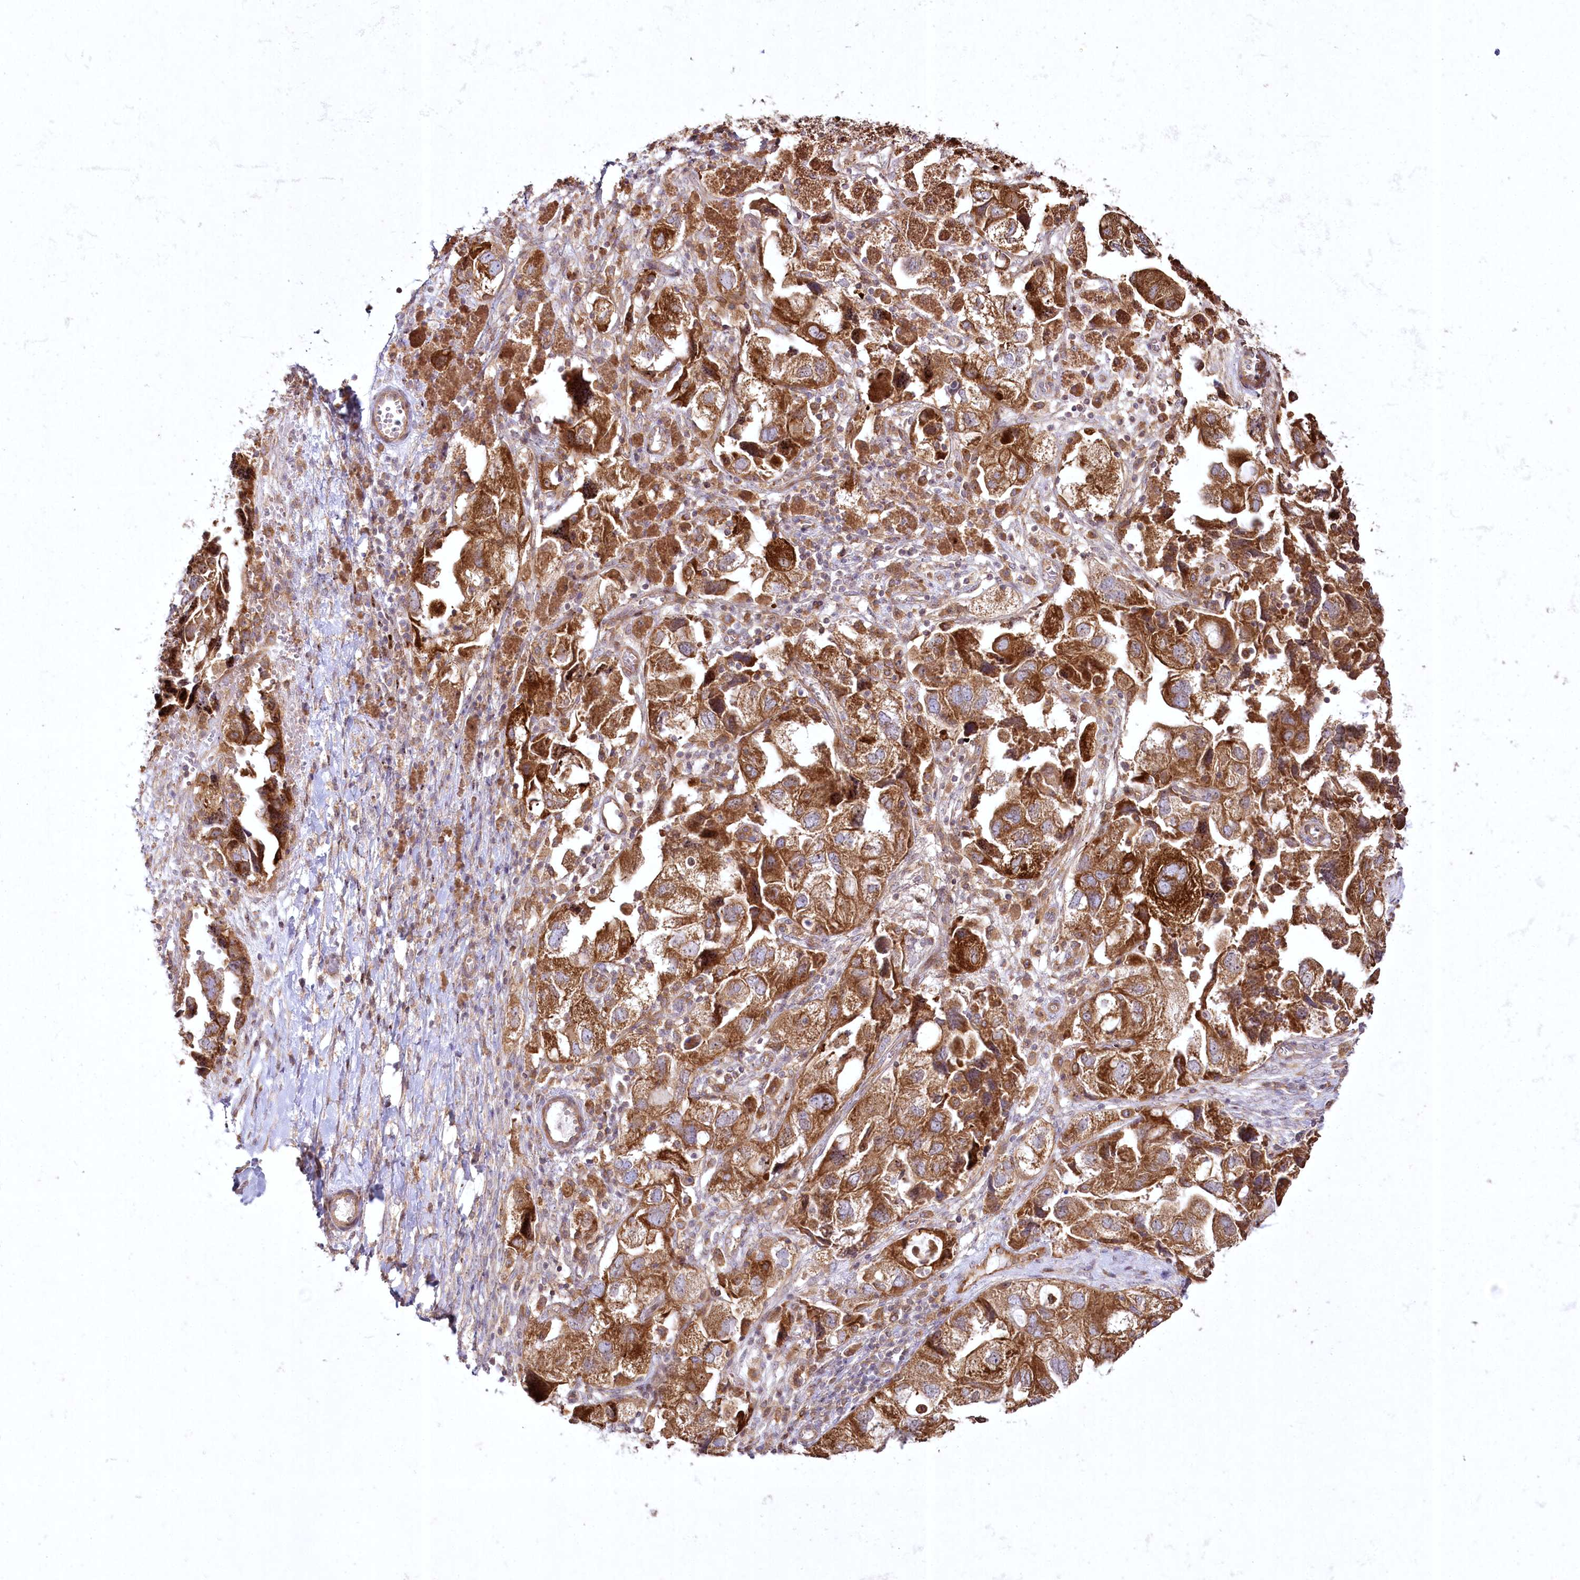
{"staining": {"intensity": "strong", "quantity": ">75%", "location": "cytoplasmic/membranous"}, "tissue": "ovarian cancer", "cell_type": "Tumor cells", "image_type": "cancer", "snomed": [{"axis": "morphology", "description": "Carcinoma, NOS"}, {"axis": "morphology", "description": "Cystadenocarcinoma, serous, NOS"}, {"axis": "topography", "description": "Ovary"}], "caption": "Serous cystadenocarcinoma (ovarian) tissue reveals strong cytoplasmic/membranous positivity in about >75% of tumor cells", "gene": "SH3TC1", "patient": {"sex": "female", "age": 69}}